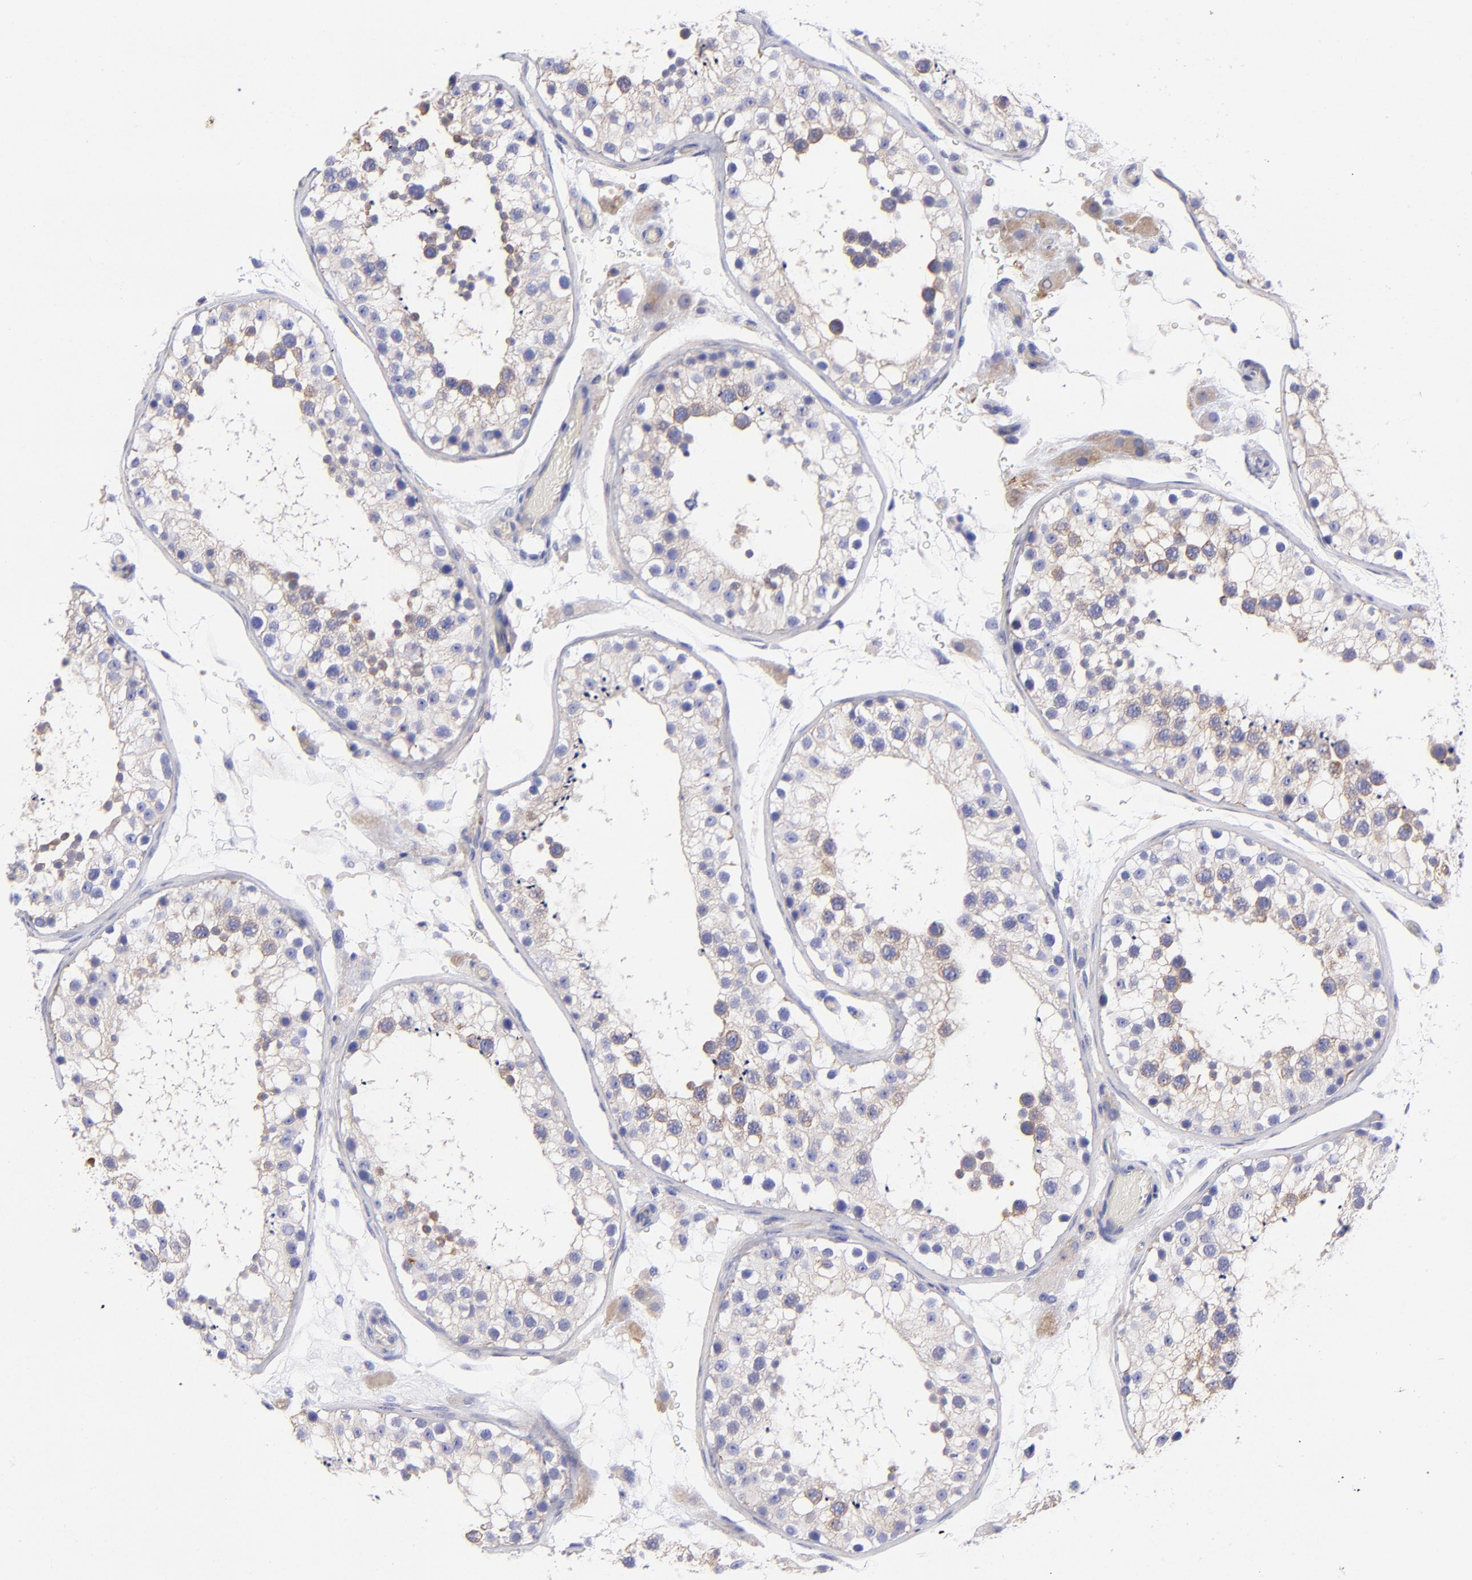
{"staining": {"intensity": "weak", "quantity": "25%-75%", "location": "cytoplasmic/membranous"}, "tissue": "testis", "cell_type": "Cells in seminiferous ducts", "image_type": "normal", "snomed": [{"axis": "morphology", "description": "Normal tissue, NOS"}, {"axis": "topography", "description": "Testis"}], "caption": "This histopathology image exhibits IHC staining of unremarkable testis, with low weak cytoplasmic/membranous staining in approximately 25%-75% of cells in seminiferous ducts.", "gene": "PPFIBP1", "patient": {"sex": "male", "age": 26}}